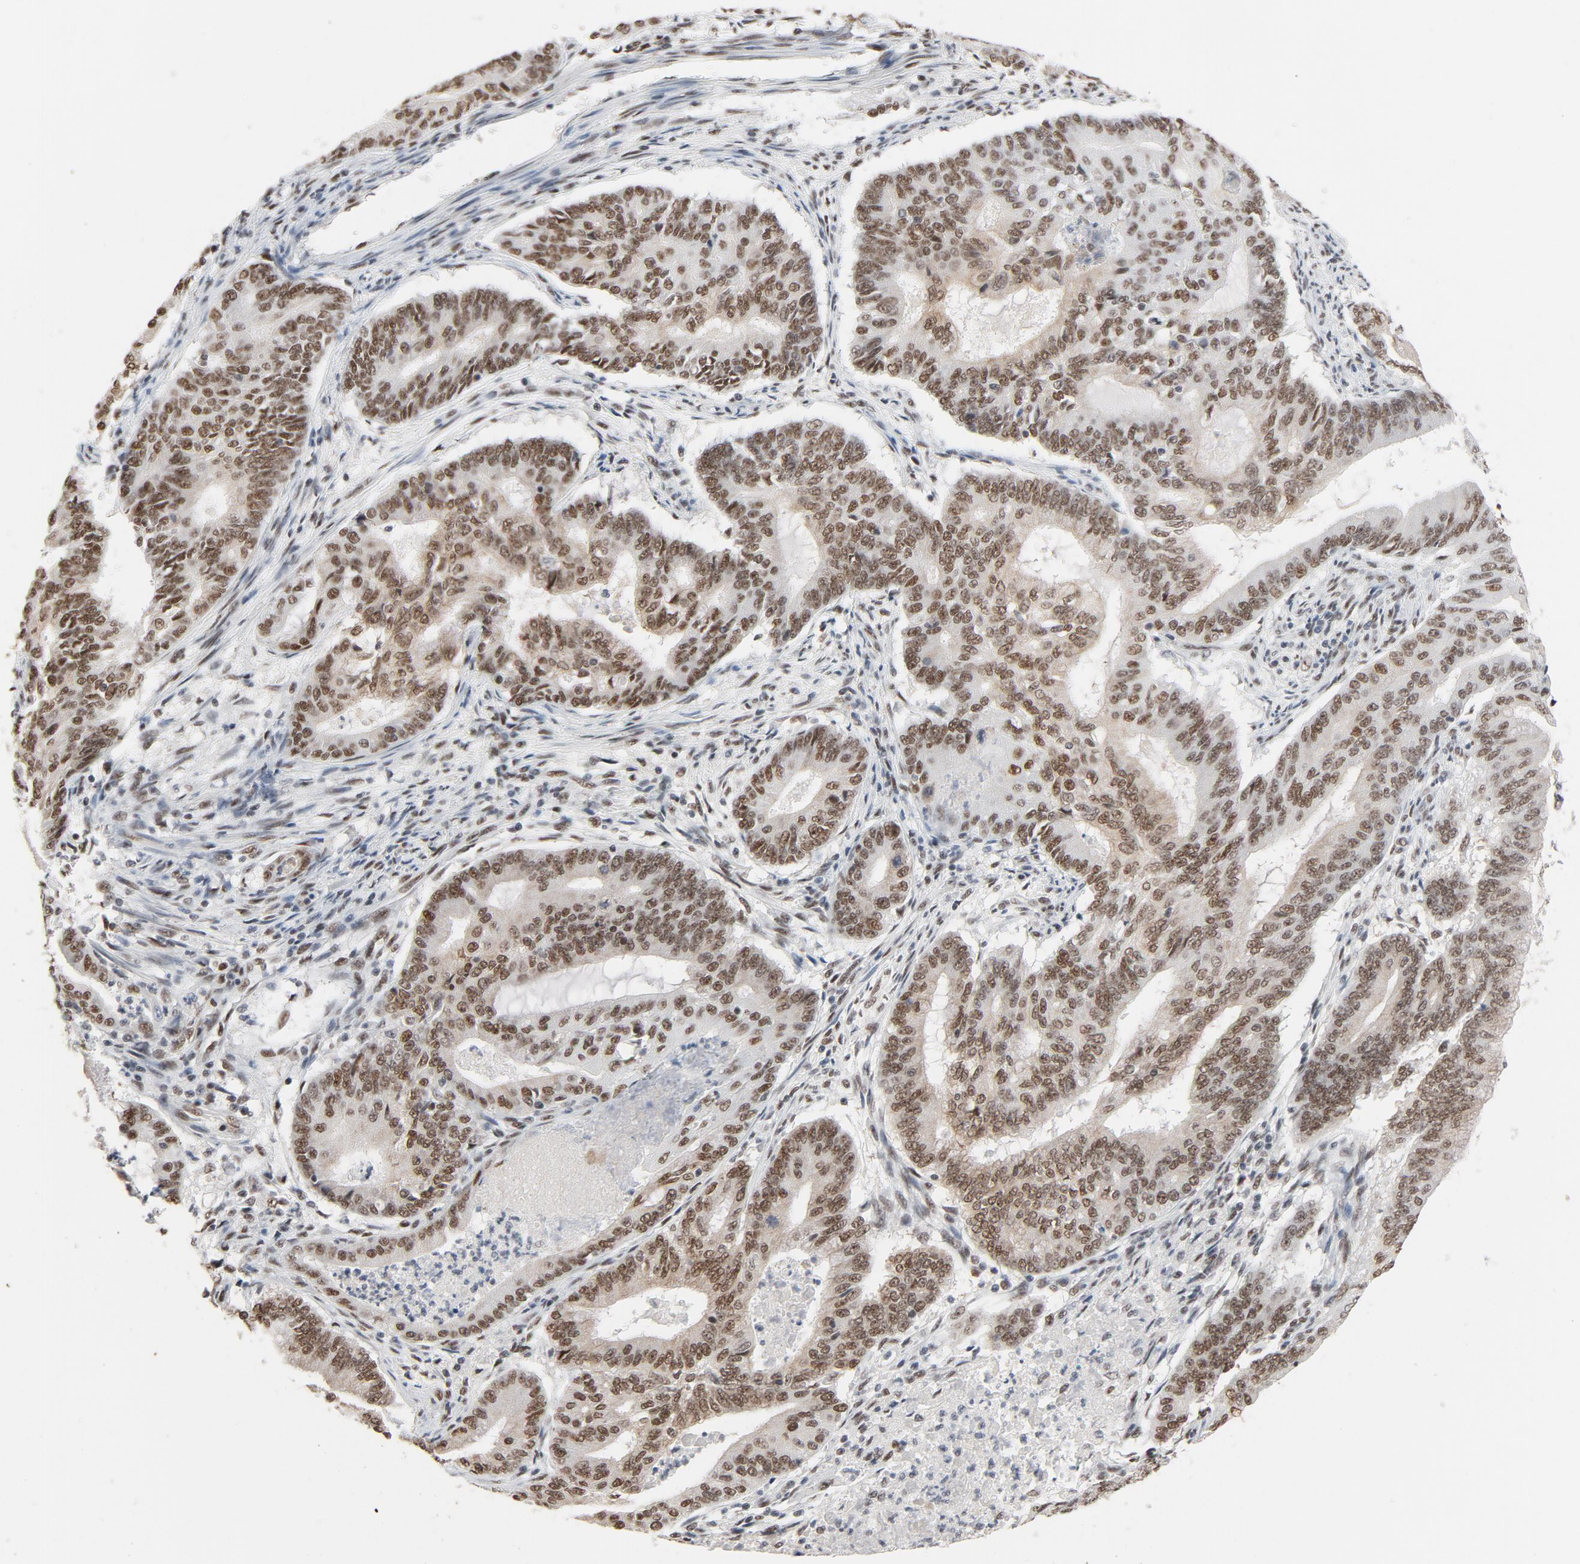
{"staining": {"intensity": "moderate", "quantity": ">75%", "location": "cytoplasmic/membranous,nuclear"}, "tissue": "endometrial cancer", "cell_type": "Tumor cells", "image_type": "cancer", "snomed": [{"axis": "morphology", "description": "Adenocarcinoma, NOS"}, {"axis": "topography", "description": "Endometrium"}], "caption": "A high-resolution histopathology image shows IHC staining of endometrial cancer (adenocarcinoma), which demonstrates moderate cytoplasmic/membranous and nuclear staining in about >75% of tumor cells.", "gene": "MRE11", "patient": {"sex": "female", "age": 63}}